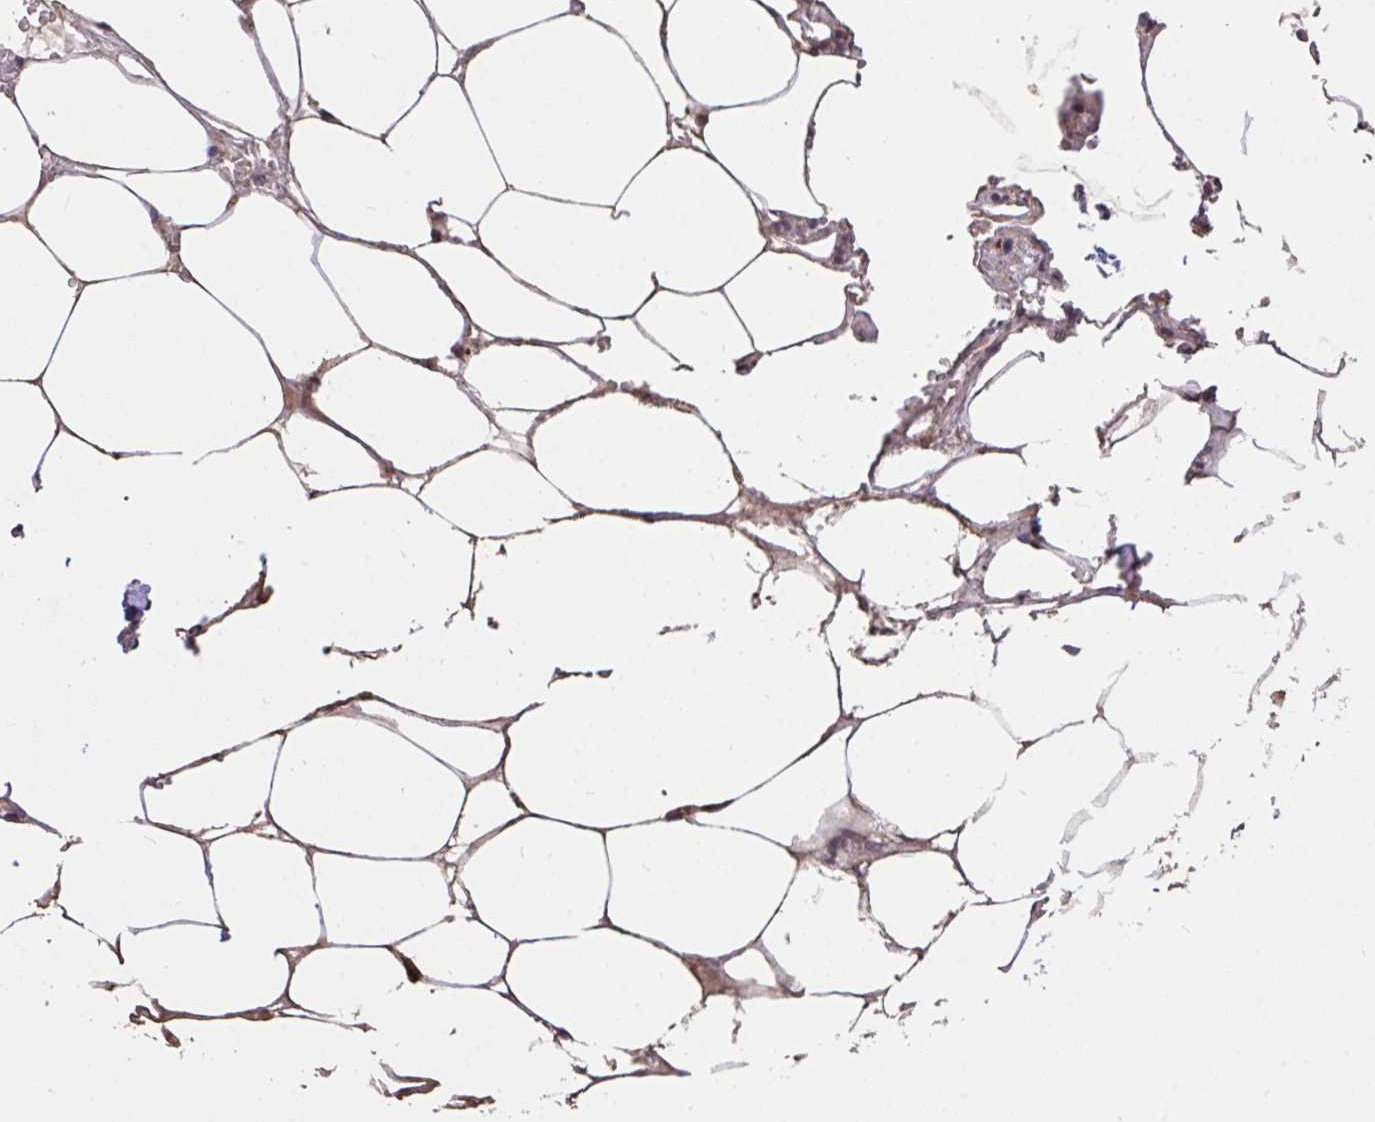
{"staining": {"intensity": "moderate", "quantity": "<25%", "location": "cytoplasmic/membranous"}, "tissue": "bone marrow", "cell_type": "Hematopoietic cells", "image_type": "normal", "snomed": [{"axis": "morphology", "description": "Normal tissue, NOS"}, {"axis": "topography", "description": "Bone marrow"}], "caption": "Moderate cytoplasmic/membranous positivity for a protein is appreciated in about <25% of hematopoietic cells of unremarkable bone marrow using IHC.", "gene": "FCER1A", "patient": {"sex": "male", "age": 54}}